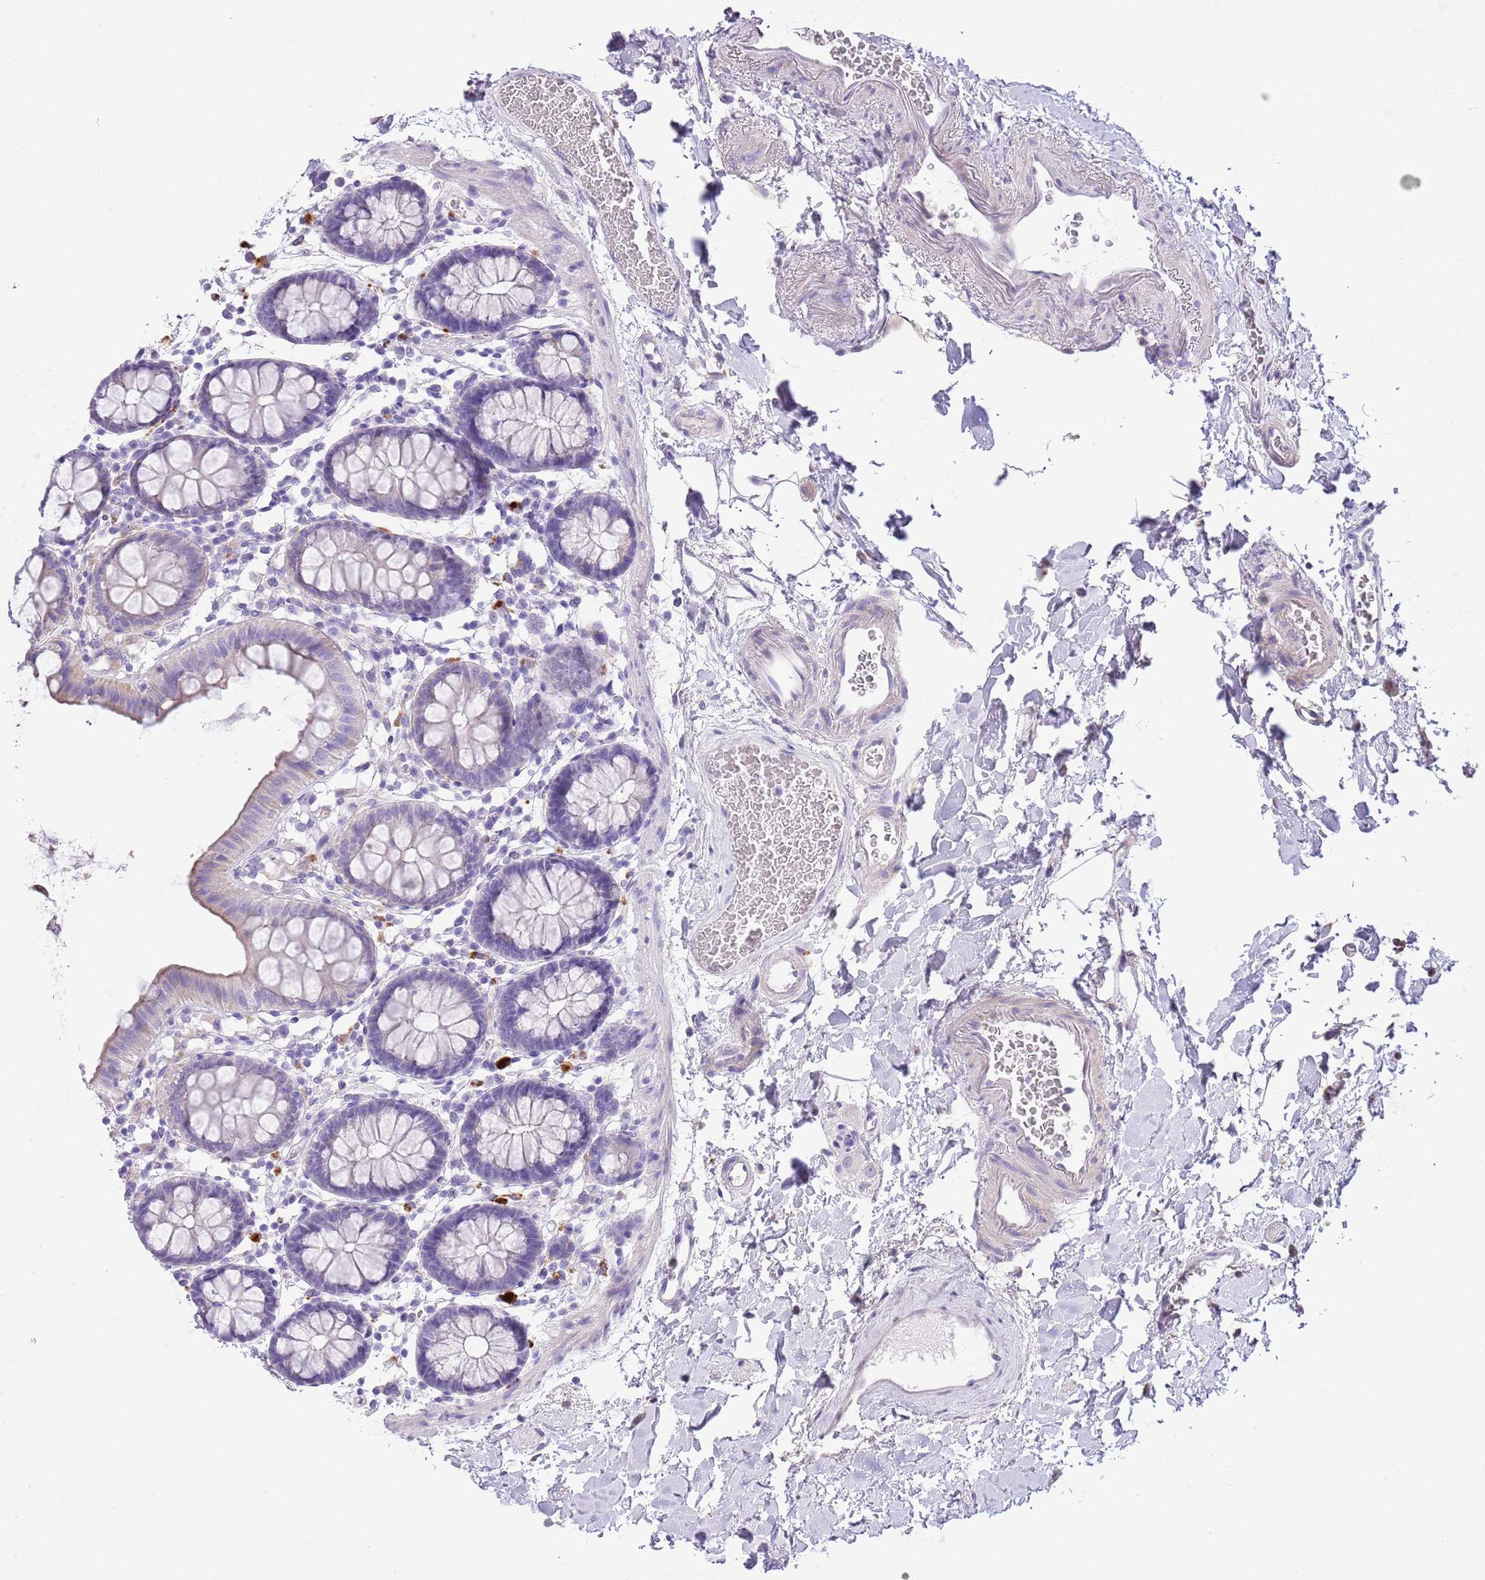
{"staining": {"intensity": "negative", "quantity": "none", "location": "none"}, "tissue": "colon", "cell_type": "Endothelial cells", "image_type": "normal", "snomed": [{"axis": "morphology", "description": "Normal tissue, NOS"}, {"axis": "topography", "description": "Colon"}], "caption": "This histopathology image is of unremarkable colon stained with immunohistochemistry (IHC) to label a protein in brown with the nuclei are counter-stained blue. There is no staining in endothelial cells.", "gene": "ABHD17C", "patient": {"sex": "male", "age": 75}}